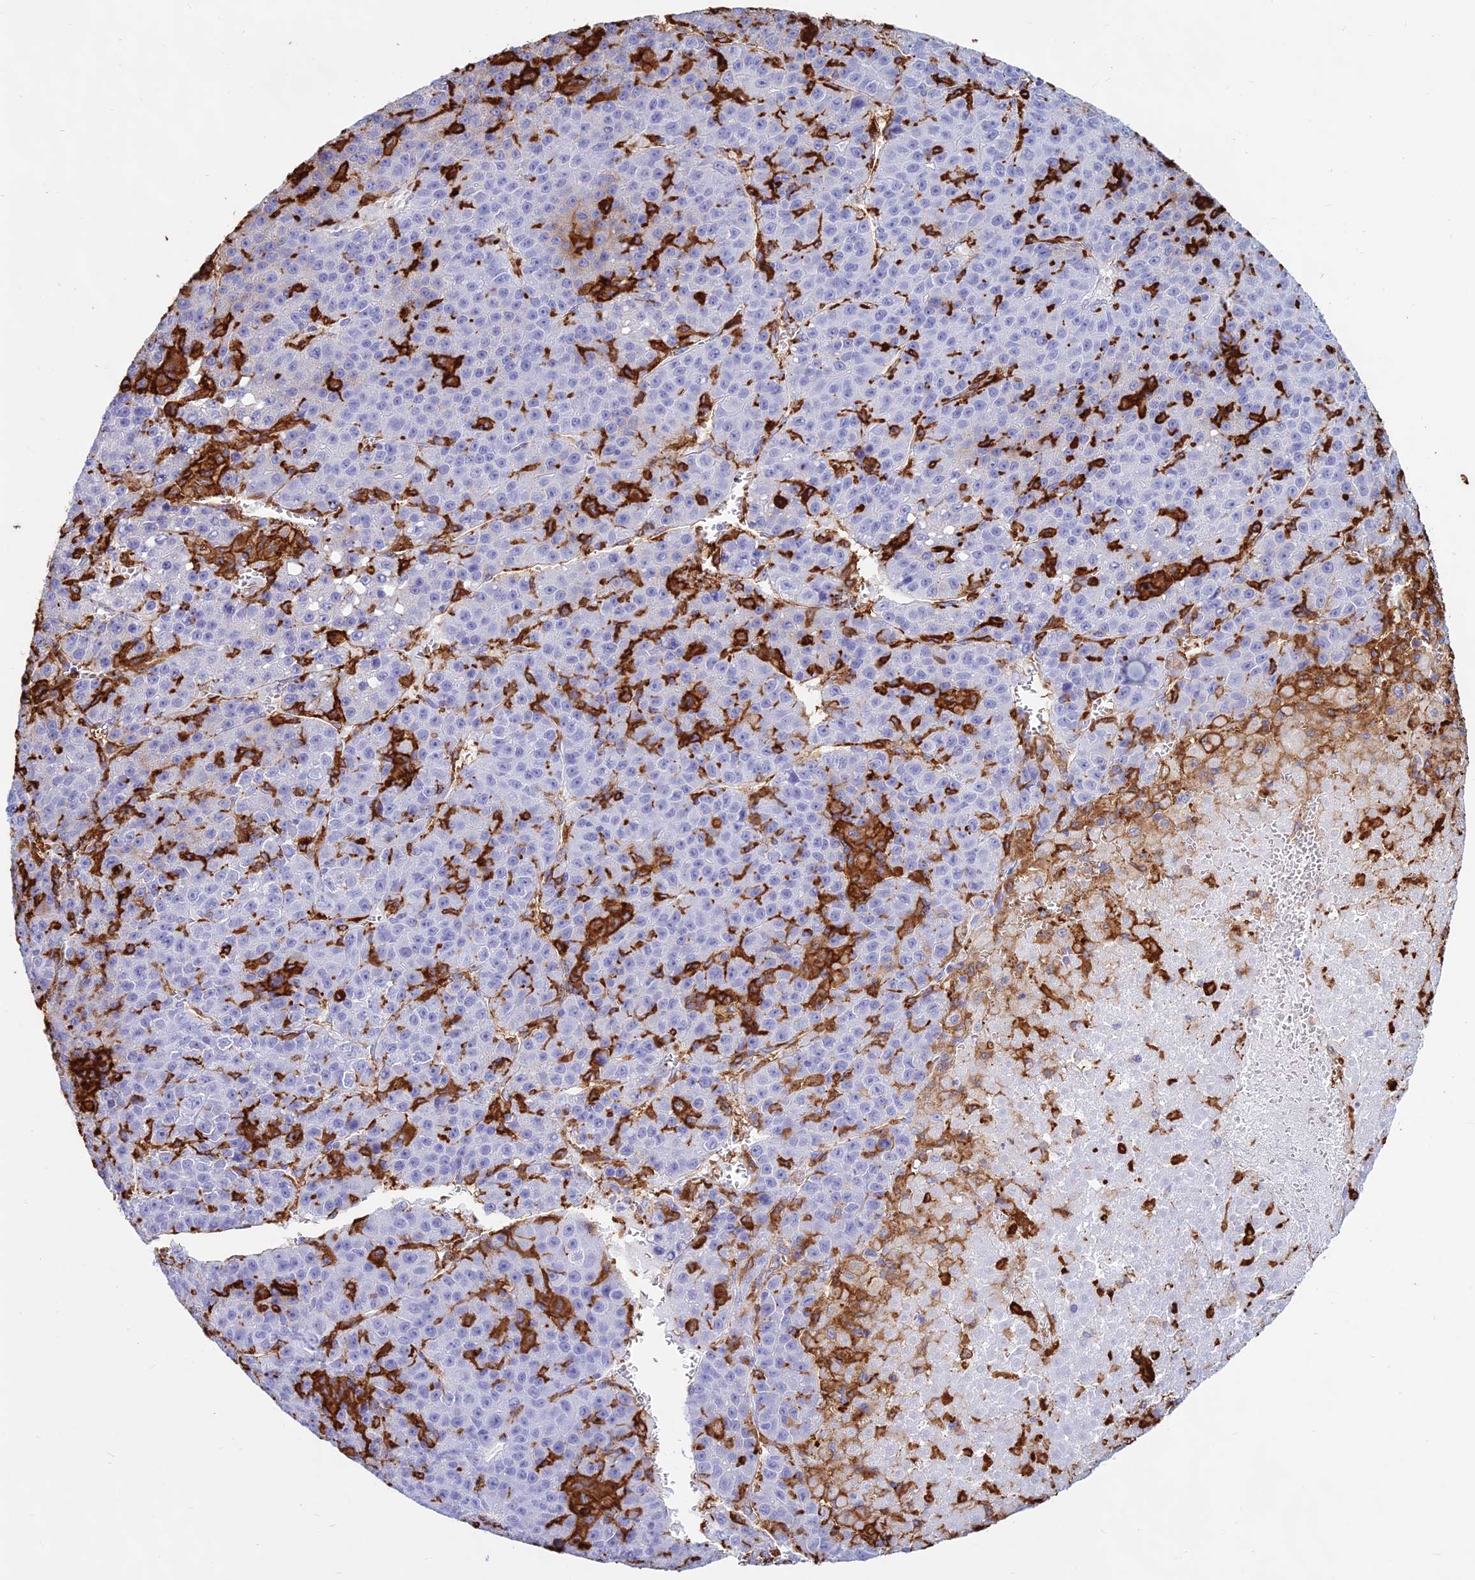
{"staining": {"intensity": "negative", "quantity": "none", "location": "none"}, "tissue": "liver cancer", "cell_type": "Tumor cells", "image_type": "cancer", "snomed": [{"axis": "morphology", "description": "Carcinoma, Hepatocellular, NOS"}, {"axis": "topography", "description": "Liver"}], "caption": "A photomicrograph of human liver hepatocellular carcinoma is negative for staining in tumor cells.", "gene": "HLA-DRB1", "patient": {"sex": "female", "age": 53}}